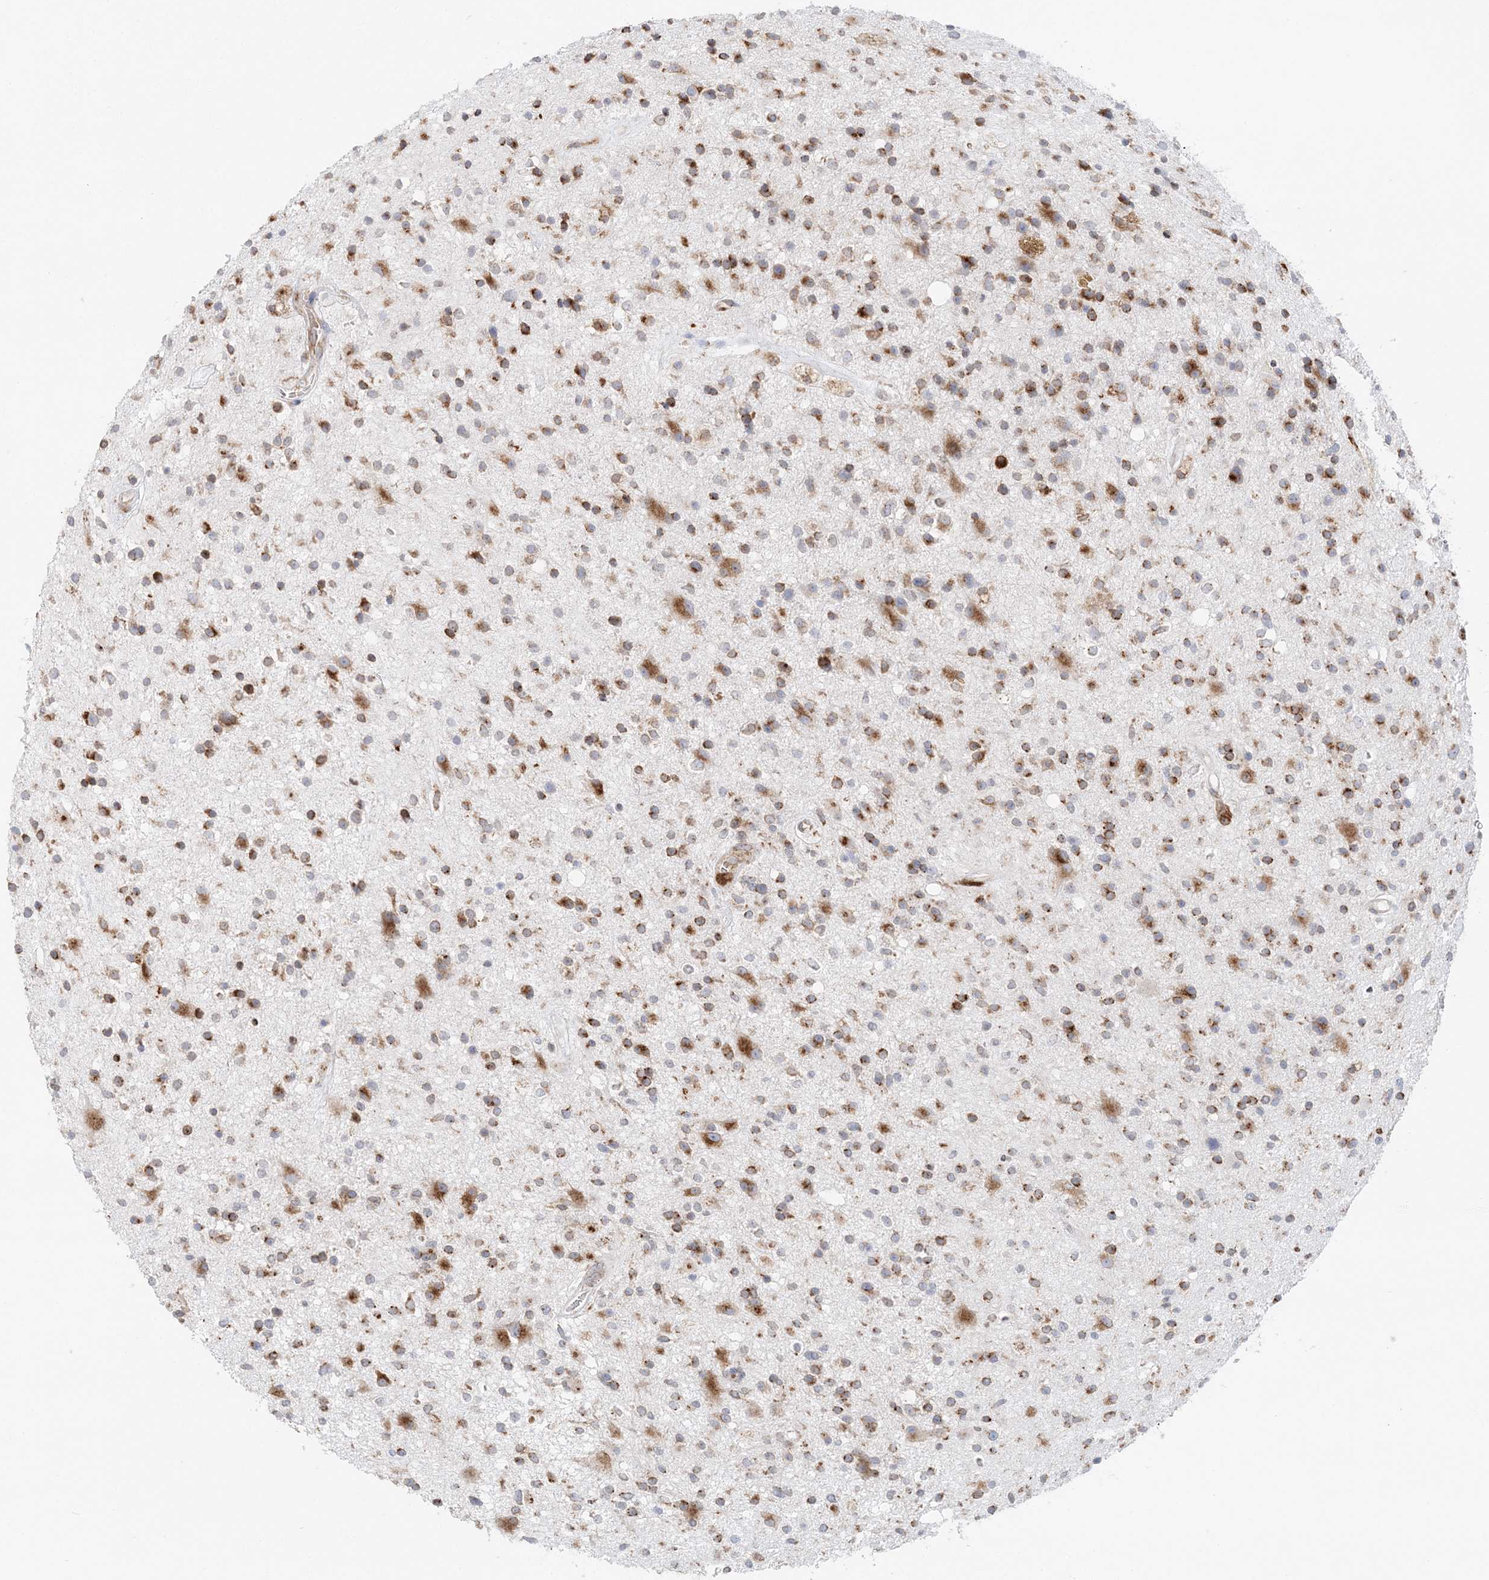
{"staining": {"intensity": "moderate", "quantity": ">75%", "location": "cytoplasmic/membranous"}, "tissue": "glioma", "cell_type": "Tumor cells", "image_type": "cancer", "snomed": [{"axis": "morphology", "description": "Glioma, malignant, High grade"}, {"axis": "topography", "description": "Brain"}], "caption": "Immunohistochemical staining of glioma displays medium levels of moderate cytoplasmic/membranous protein expression in about >75% of tumor cells.", "gene": "TMED10", "patient": {"sex": "male", "age": 33}}